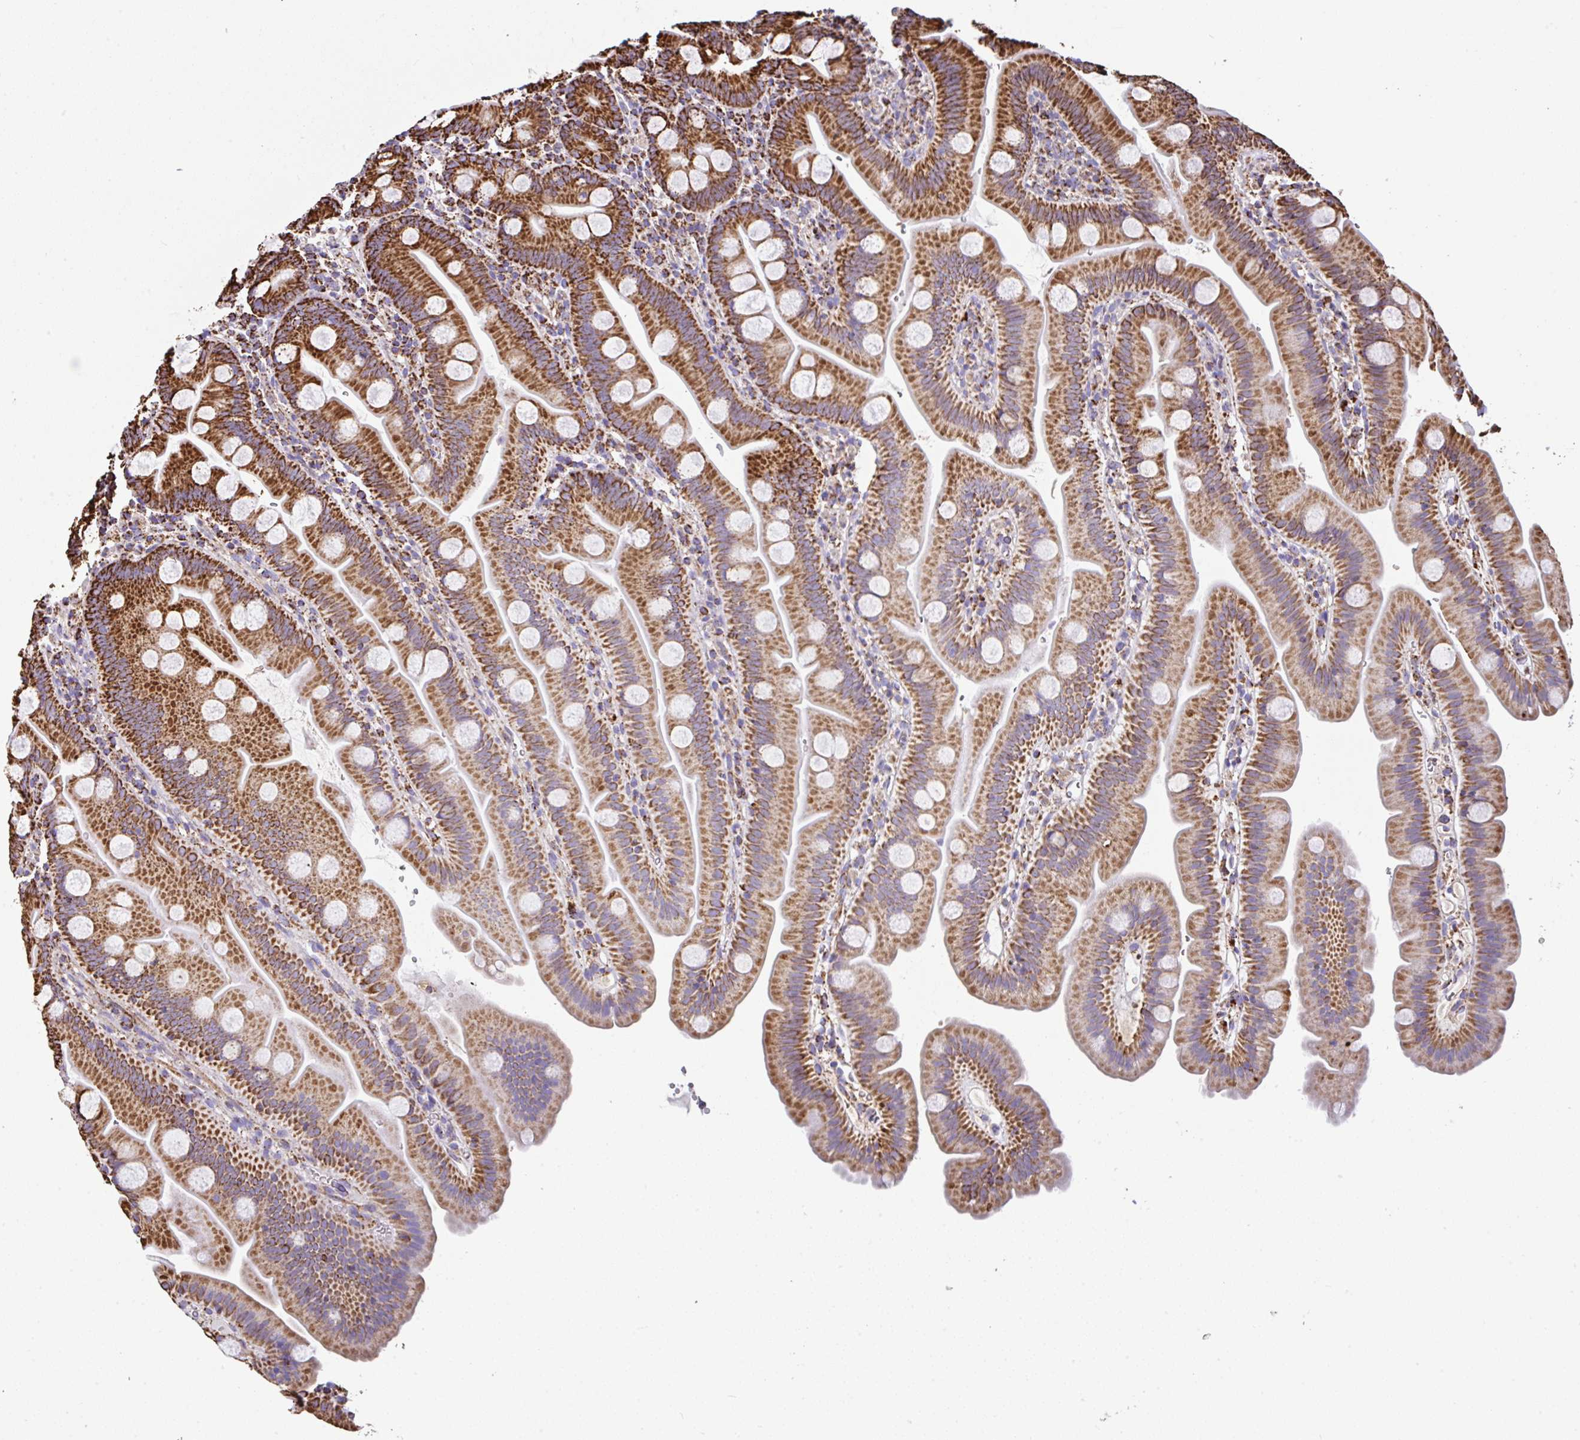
{"staining": {"intensity": "strong", "quantity": ">75%", "location": "cytoplasmic/membranous"}, "tissue": "small intestine", "cell_type": "Glandular cells", "image_type": "normal", "snomed": [{"axis": "morphology", "description": "Normal tissue, NOS"}, {"axis": "topography", "description": "Small intestine"}], "caption": "High-power microscopy captured an immunohistochemistry (IHC) photomicrograph of benign small intestine, revealing strong cytoplasmic/membranous expression in approximately >75% of glandular cells. (IHC, brightfield microscopy, high magnification).", "gene": "ANKRD33B", "patient": {"sex": "female", "age": 68}}